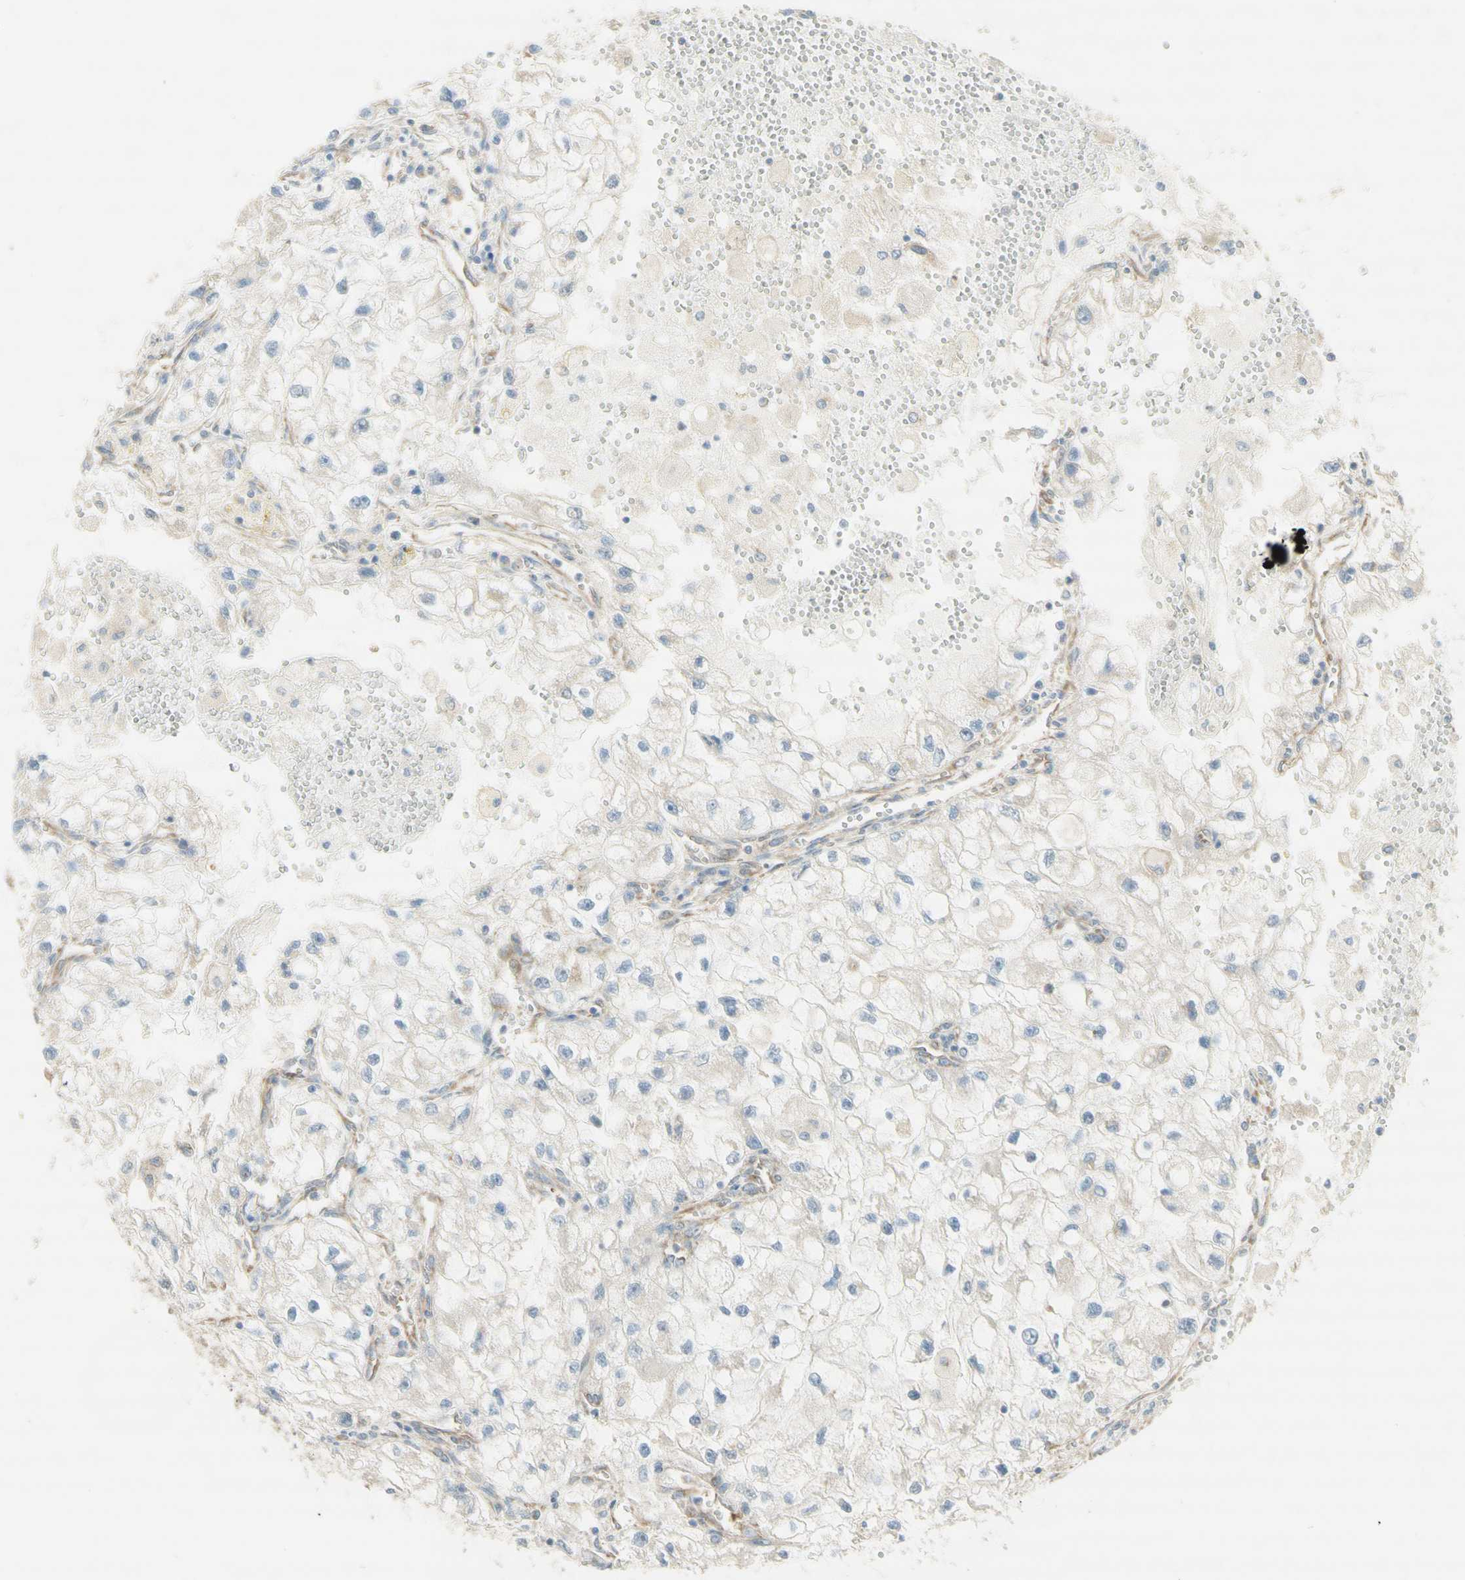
{"staining": {"intensity": "negative", "quantity": "none", "location": "none"}, "tissue": "renal cancer", "cell_type": "Tumor cells", "image_type": "cancer", "snomed": [{"axis": "morphology", "description": "Adenocarcinoma, NOS"}, {"axis": "topography", "description": "Kidney"}], "caption": "The IHC photomicrograph has no significant positivity in tumor cells of adenocarcinoma (renal) tissue.", "gene": "DYNC1H1", "patient": {"sex": "female", "age": 70}}